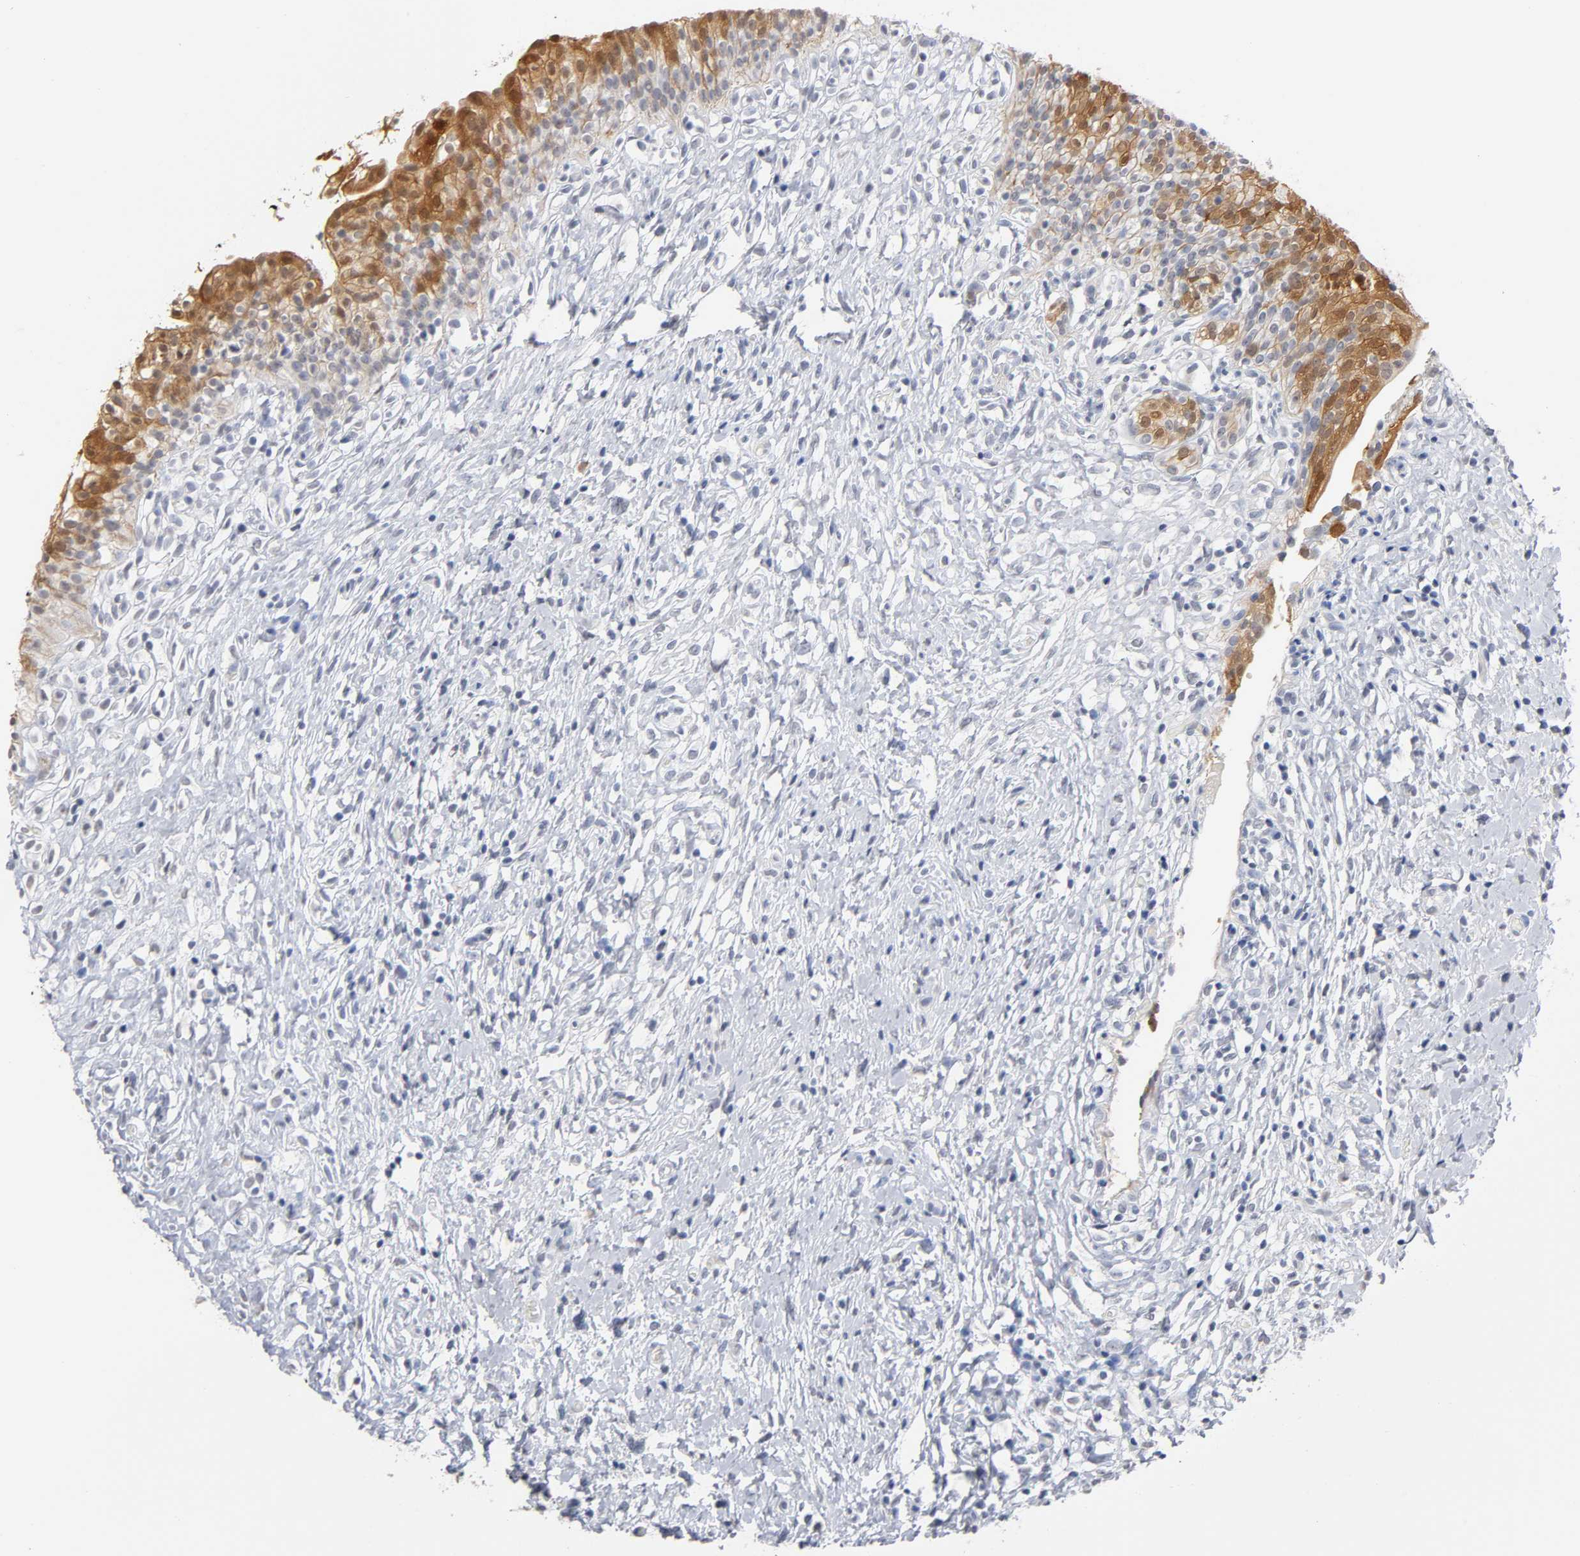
{"staining": {"intensity": "moderate", "quantity": ">75%", "location": "cytoplasmic/membranous,nuclear"}, "tissue": "urinary bladder", "cell_type": "Urothelial cells", "image_type": "normal", "snomed": [{"axis": "morphology", "description": "Normal tissue, NOS"}, {"axis": "topography", "description": "Urinary bladder"}], "caption": "Brown immunohistochemical staining in normal urinary bladder exhibits moderate cytoplasmic/membranous,nuclear expression in about >75% of urothelial cells. (brown staining indicates protein expression, while blue staining denotes nuclei).", "gene": "CRABP2", "patient": {"sex": "female", "age": 80}}